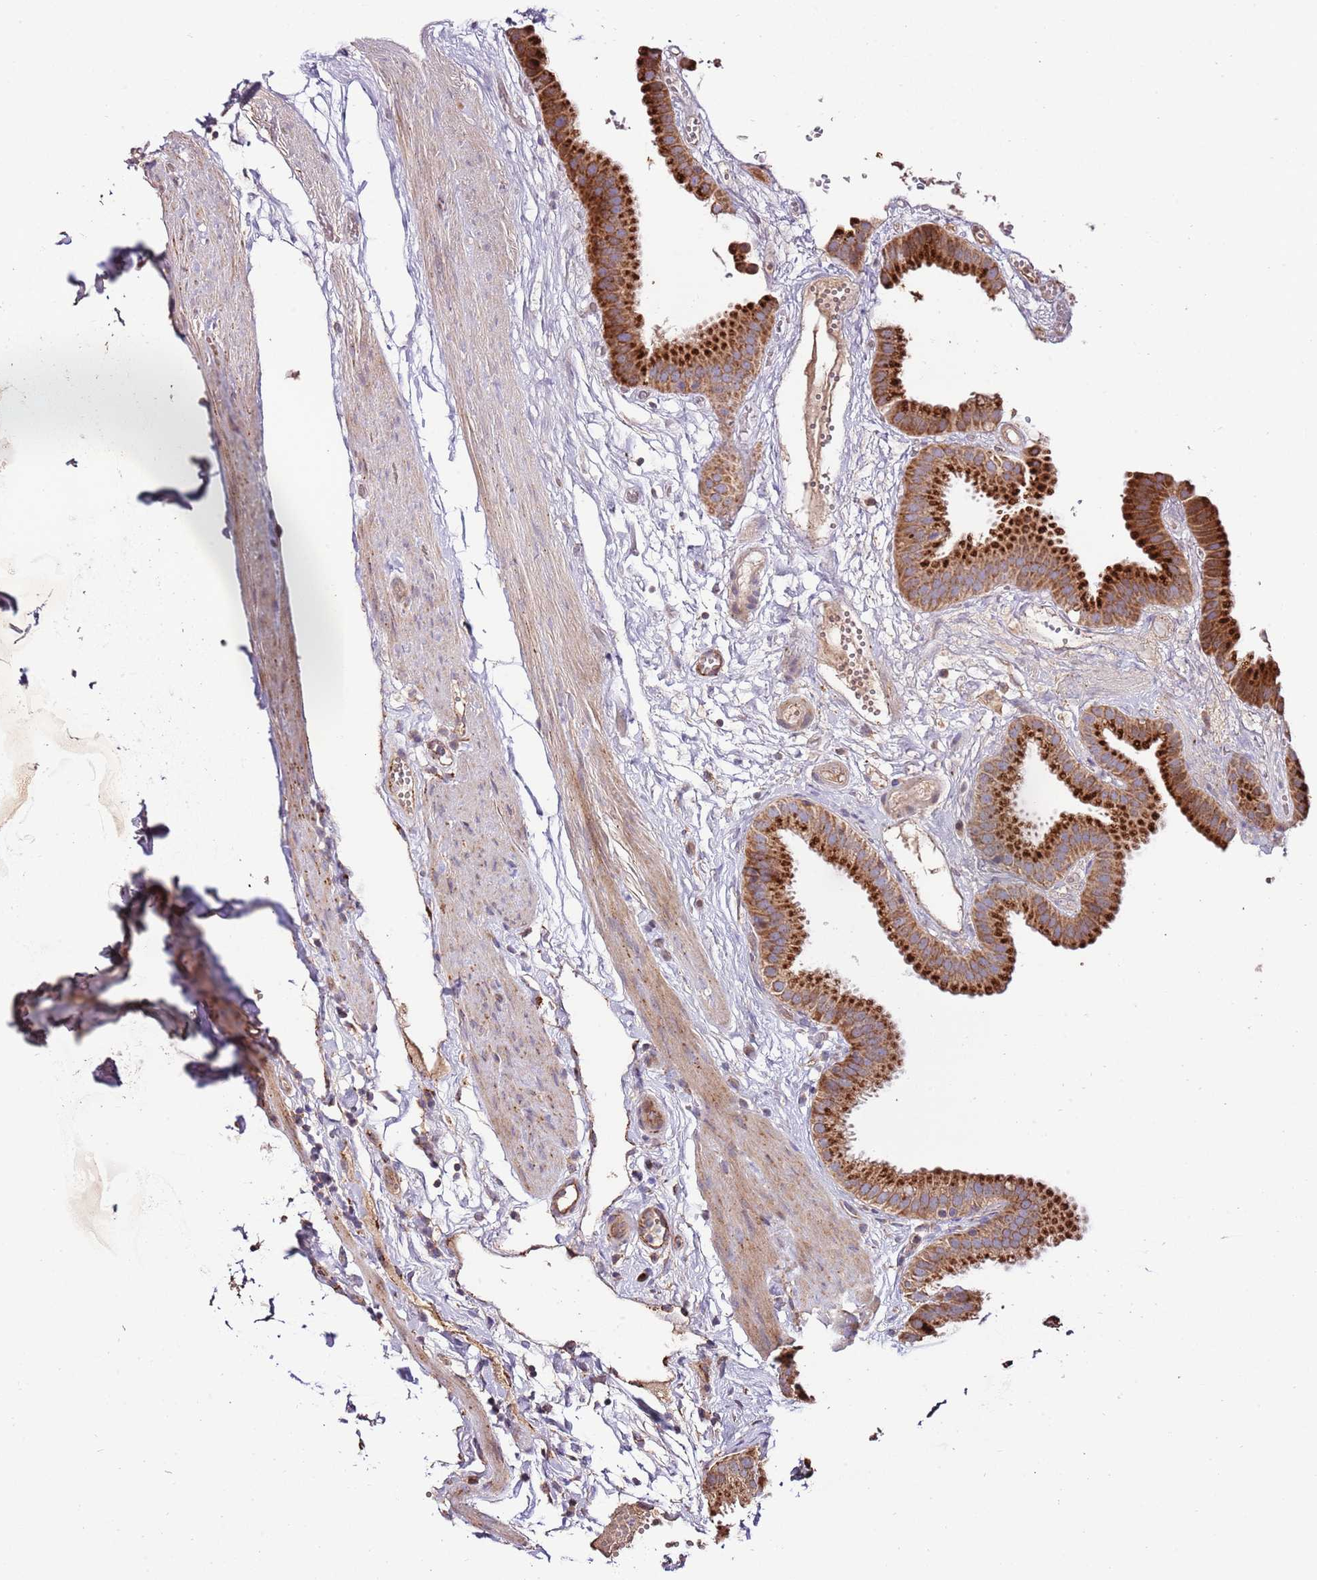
{"staining": {"intensity": "strong", "quantity": ">75%", "location": "cytoplasmic/membranous"}, "tissue": "gallbladder", "cell_type": "Glandular cells", "image_type": "normal", "snomed": [{"axis": "morphology", "description": "Normal tissue, NOS"}, {"axis": "topography", "description": "Gallbladder"}], "caption": "Immunohistochemical staining of normal gallbladder exhibits high levels of strong cytoplasmic/membranous staining in approximately >75% of glandular cells.", "gene": "DOCK6", "patient": {"sex": "female", "age": 61}}